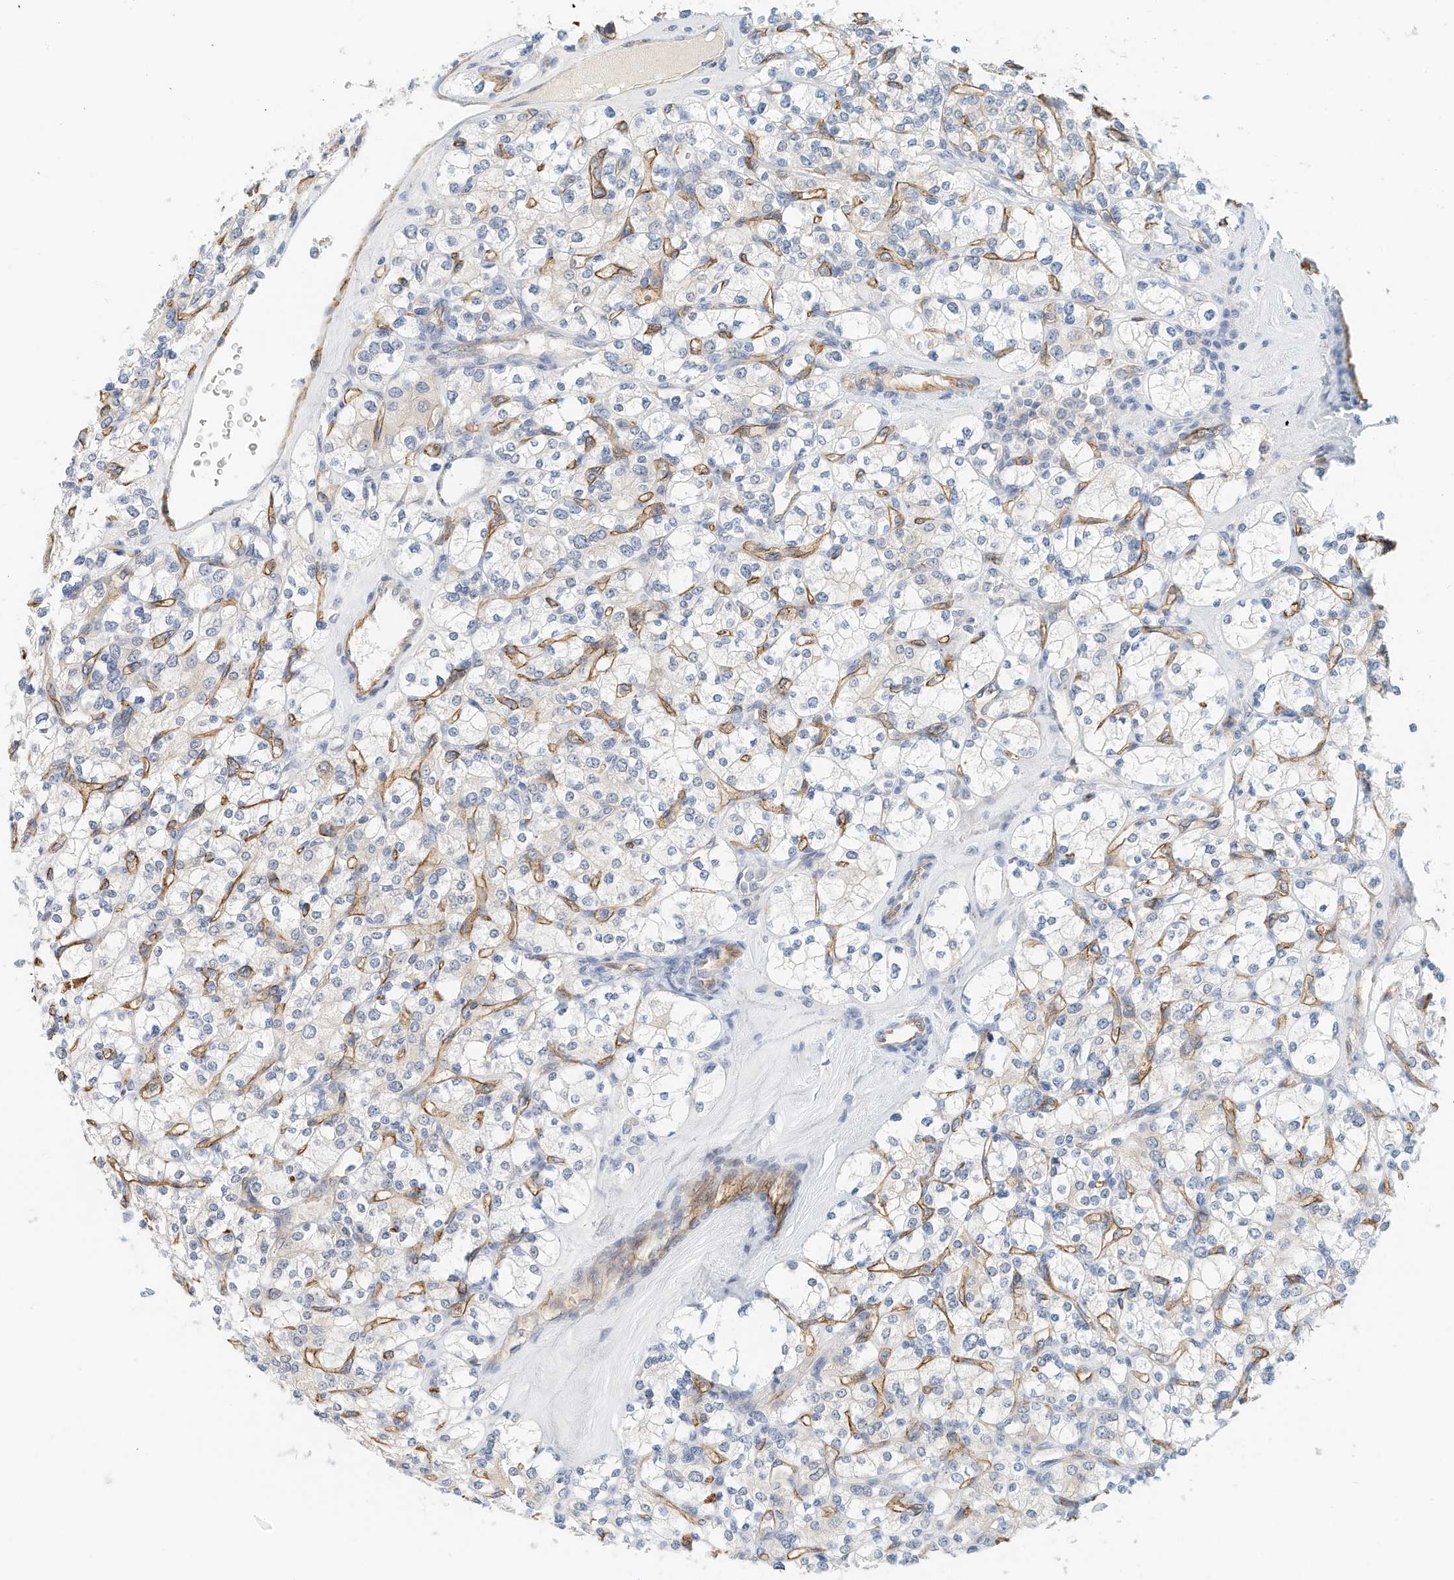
{"staining": {"intensity": "negative", "quantity": "none", "location": "none"}, "tissue": "renal cancer", "cell_type": "Tumor cells", "image_type": "cancer", "snomed": [{"axis": "morphology", "description": "Adenocarcinoma, NOS"}, {"axis": "topography", "description": "Kidney"}], "caption": "Immunohistochemical staining of renal cancer displays no significant staining in tumor cells.", "gene": "ARHGAP28", "patient": {"sex": "male", "age": 77}}